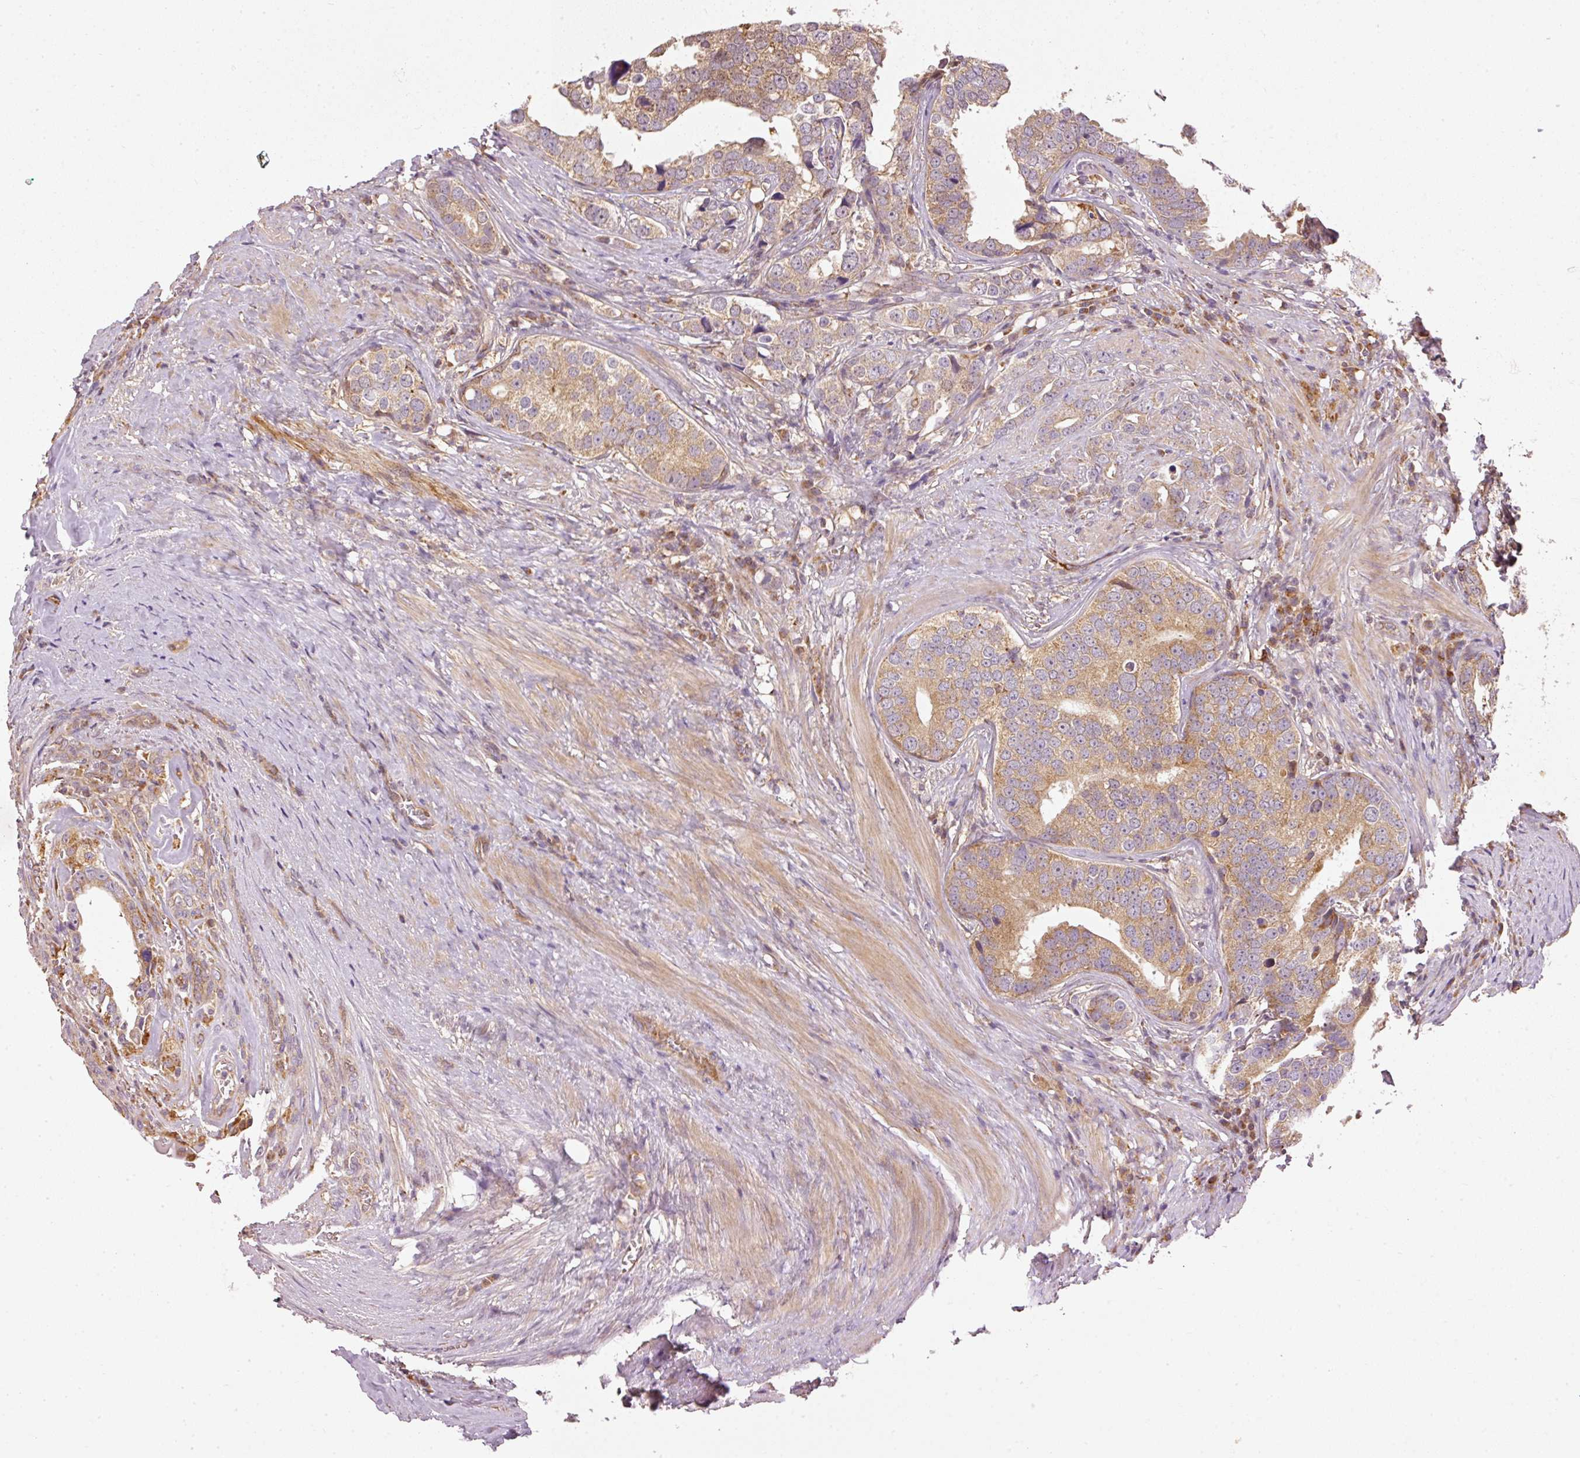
{"staining": {"intensity": "moderate", "quantity": ">75%", "location": "cytoplasmic/membranous"}, "tissue": "prostate cancer", "cell_type": "Tumor cells", "image_type": "cancer", "snomed": [{"axis": "morphology", "description": "Adenocarcinoma, High grade"}, {"axis": "topography", "description": "Prostate"}], "caption": "A micrograph of prostate cancer stained for a protein exhibits moderate cytoplasmic/membranous brown staining in tumor cells.", "gene": "MTHFD1L", "patient": {"sex": "male", "age": 71}}